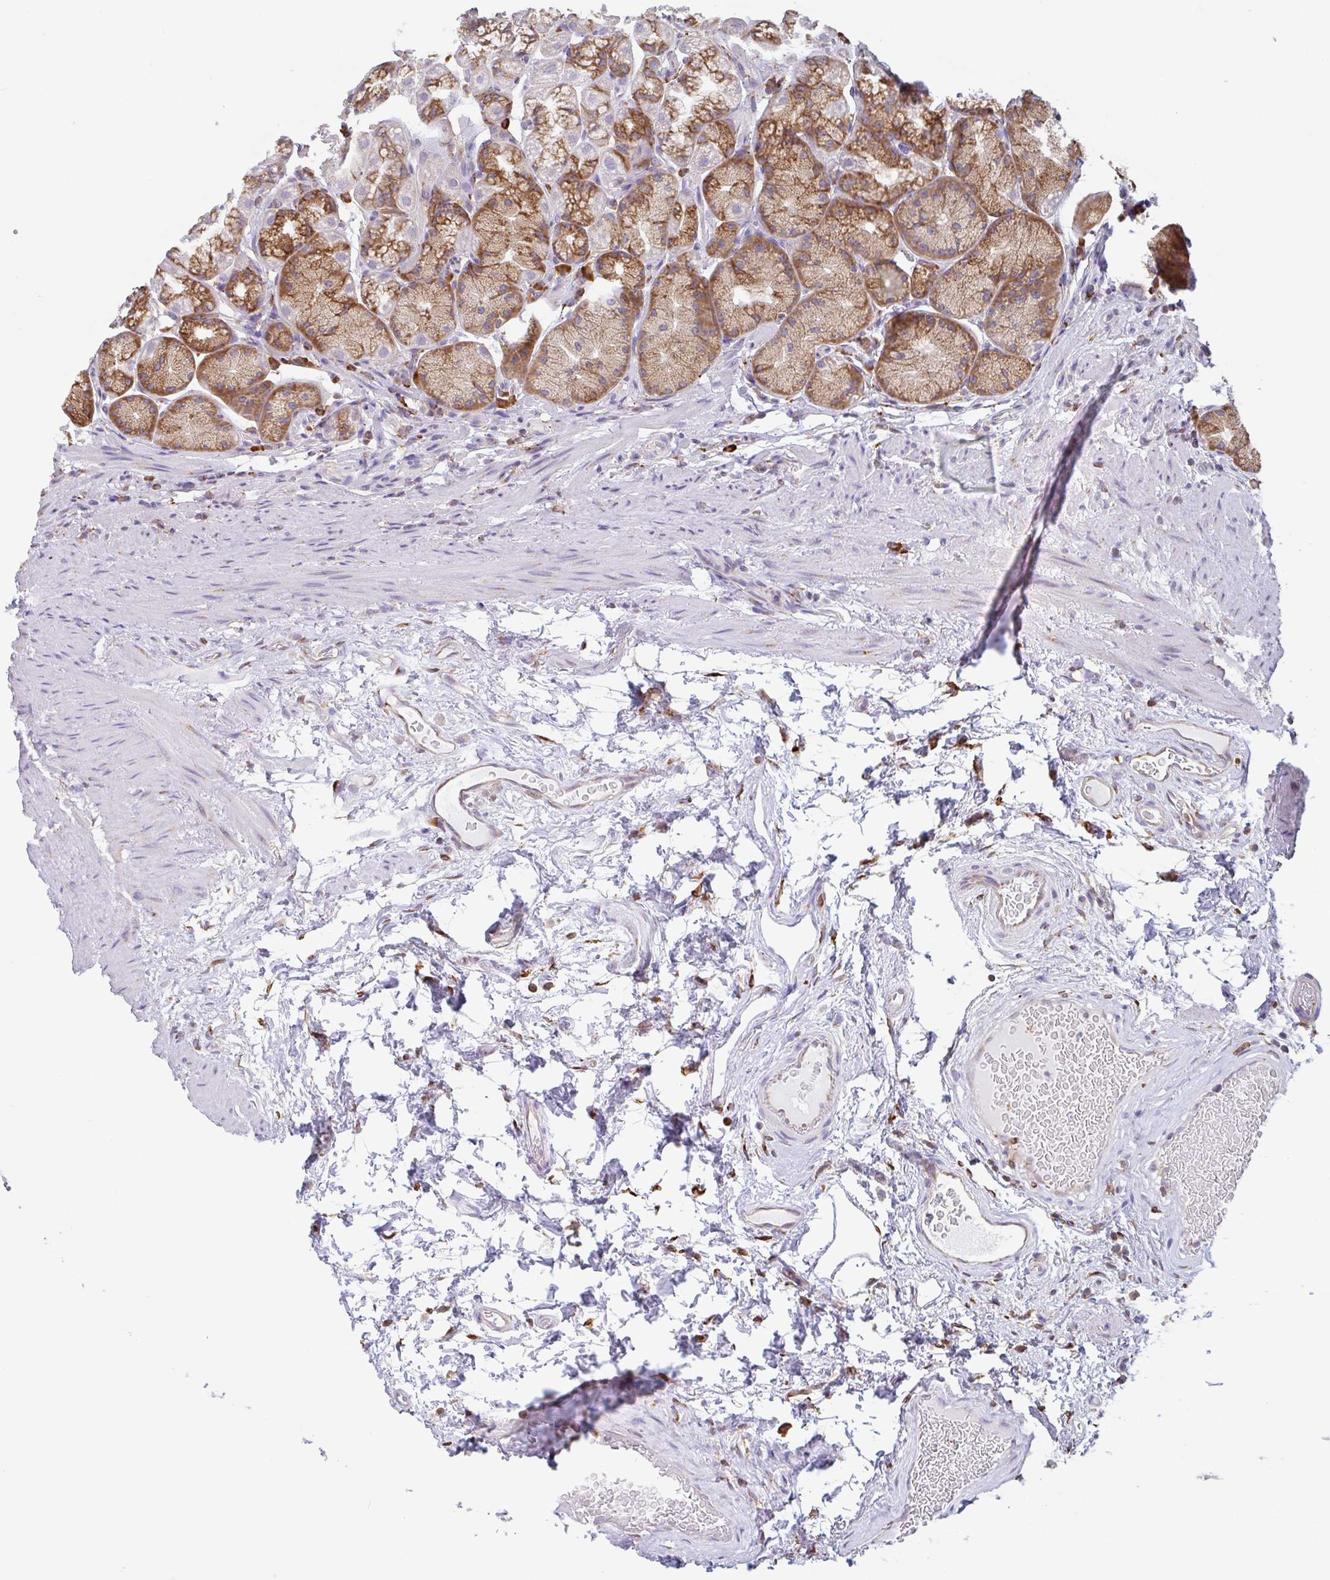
{"staining": {"intensity": "moderate", "quantity": ">75%", "location": "cytoplasmic/membranous"}, "tissue": "stomach", "cell_type": "Glandular cells", "image_type": "normal", "snomed": [{"axis": "morphology", "description": "Normal tissue, NOS"}, {"axis": "topography", "description": "Stomach, lower"}], "caption": "A brown stain labels moderate cytoplasmic/membranous staining of a protein in glandular cells of normal human stomach. The staining was performed using DAB (3,3'-diaminobenzidine) to visualize the protein expression in brown, while the nuclei were stained in blue with hematoxylin (Magnification: 20x).", "gene": "DOK4", "patient": {"sex": "male", "age": 67}}